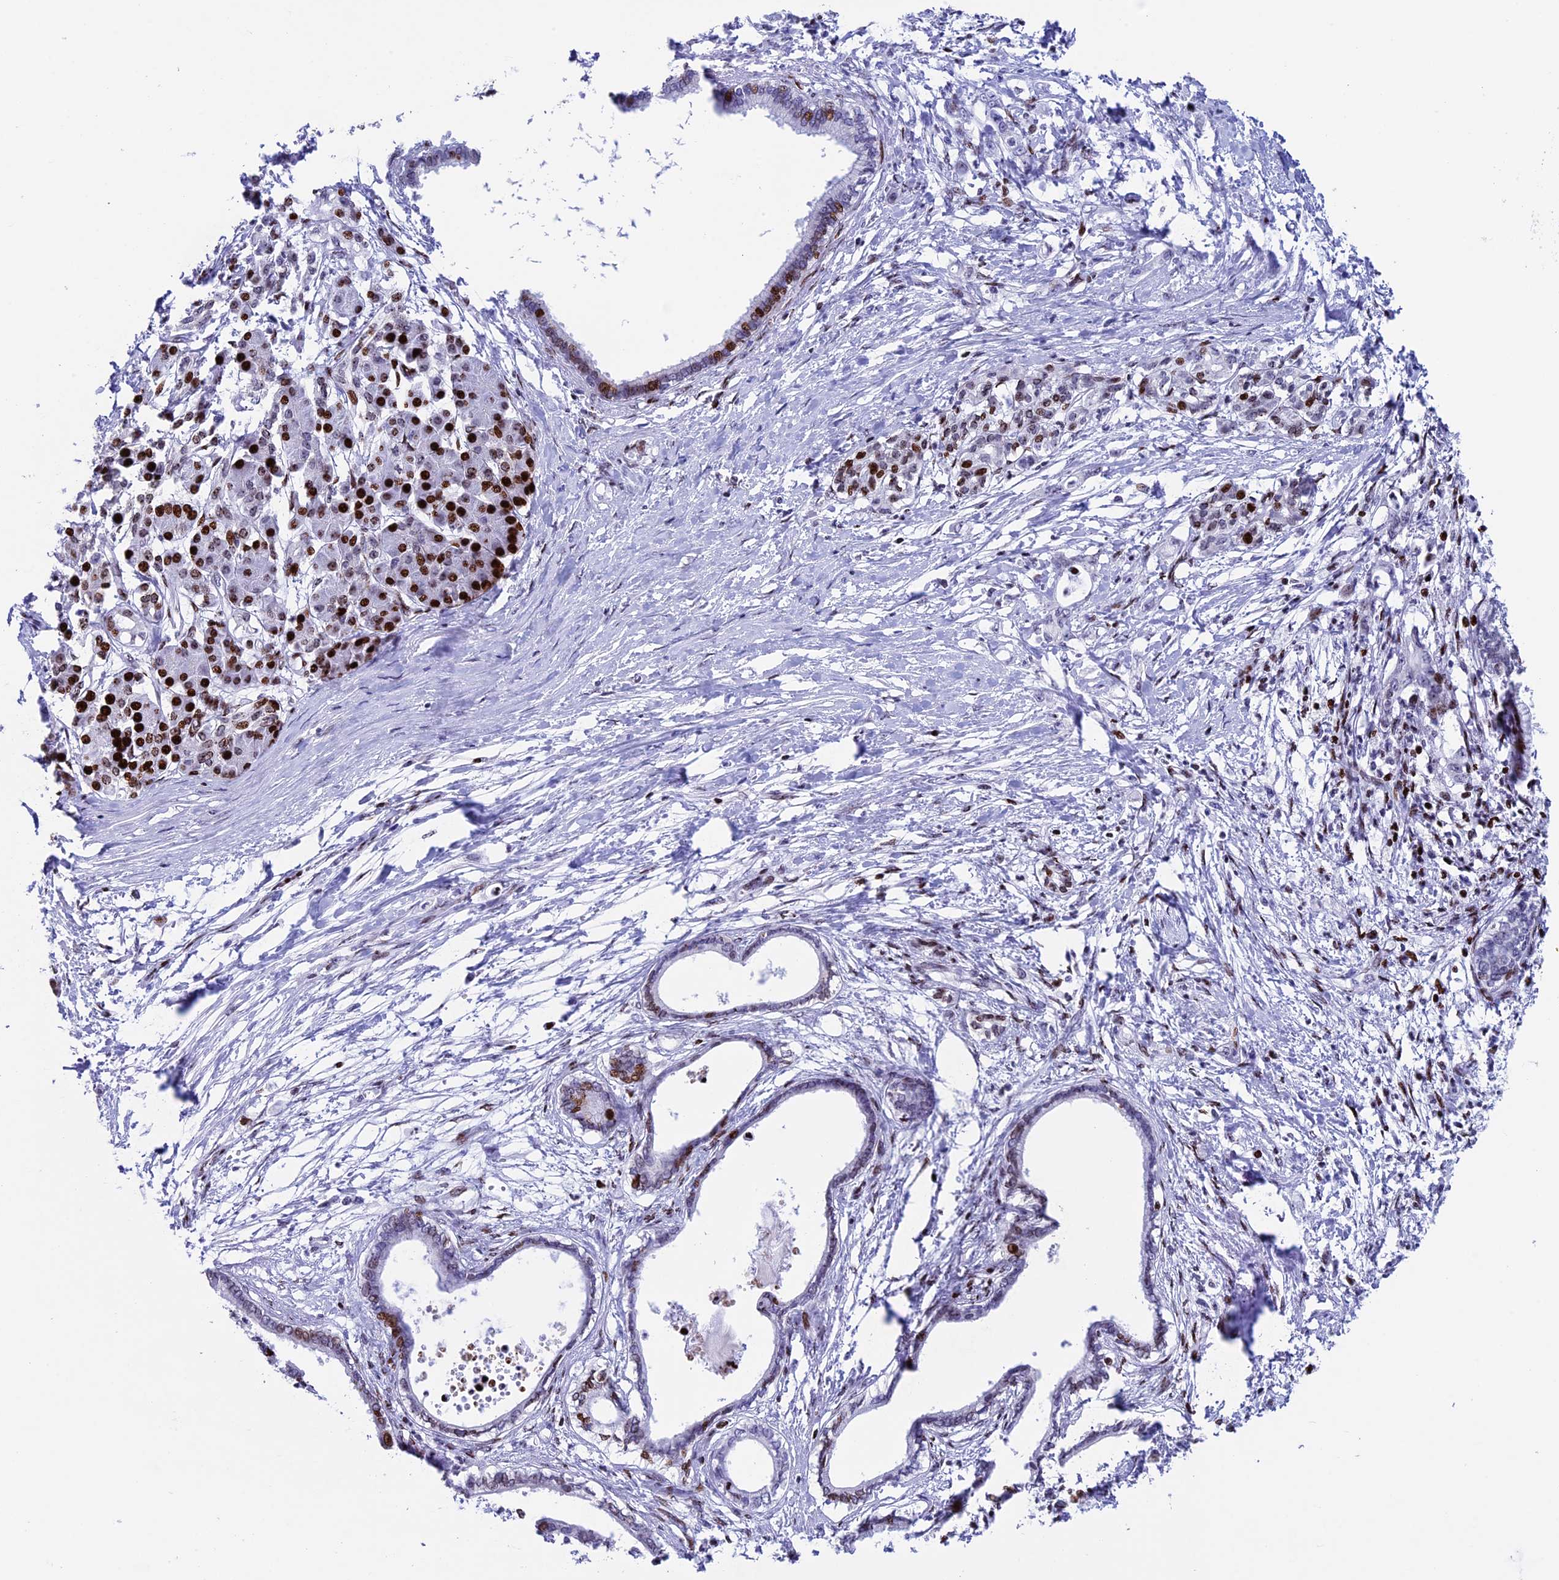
{"staining": {"intensity": "moderate", "quantity": "25%-75%", "location": "nuclear"}, "tissue": "pancreatic cancer", "cell_type": "Tumor cells", "image_type": "cancer", "snomed": [{"axis": "morphology", "description": "Adenocarcinoma, NOS"}, {"axis": "topography", "description": "Pancreas"}], "caption": "This photomicrograph exhibits pancreatic adenocarcinoma stained with immunohistochemistry to label a protein in brown. The nuclear of tumor cells show moderate positivity for the protein. Nuclei are counter-stained blue.", "gene": "BTBD3", "patient": {"sex": "female", "age": 55}}